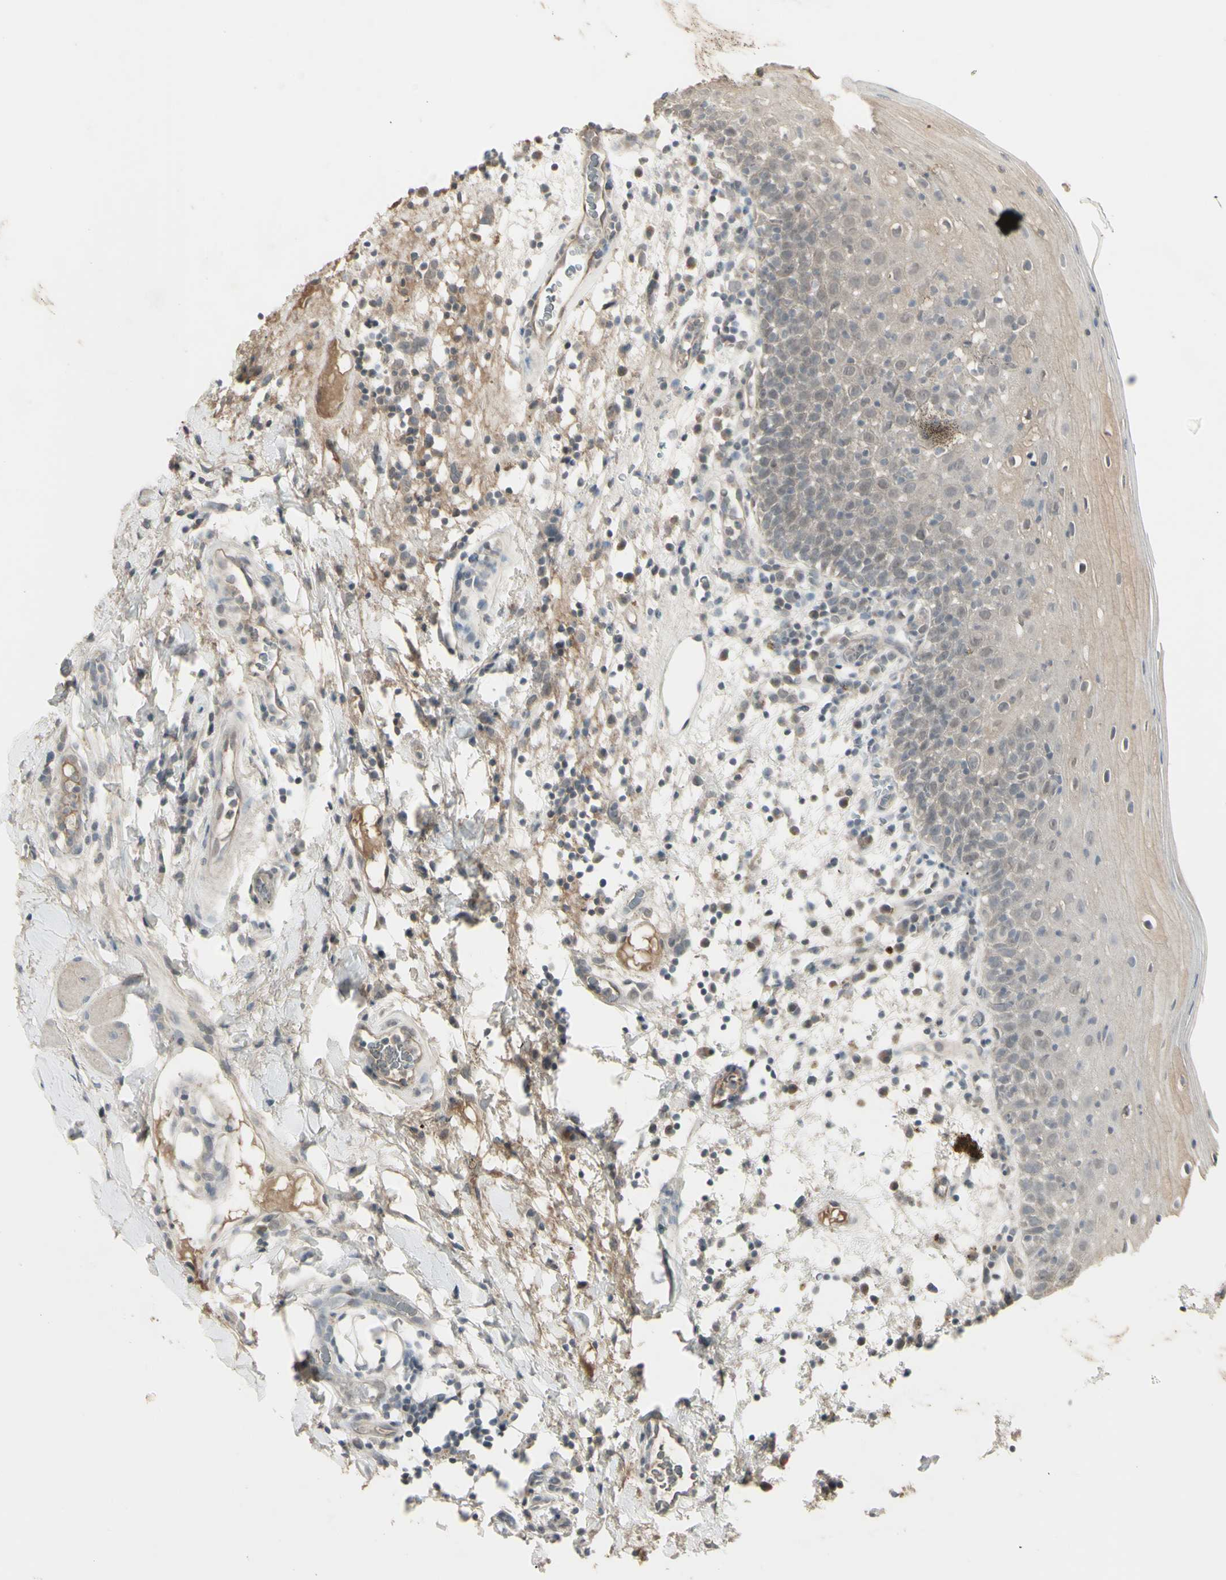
{"staining": {"intensity": "weak", "quantity": ">75%", "location": "cytoplasmic/membranous"}, "tissue": "oral mucosa", "cell_type": "Squamous epithelial cells", "image_type": "normal", "snomed": [{"axis": "morphology", "description": "Normal tissue, NOS"}, {"axis": "morphology", "description": "Squamous cell carcinoma, NOS"}, {"axis": "topography", "description": "Skeletal muscle"}, {"axis": "topography", "description": "Oral tissue"}], "caption": "Immunohistochemistry (IHC) of normal oral mucosa reveals low levels of weak cytoplasmic/membranous positivity in approximately >75% of squamous epithelial cells. (brown staining indicates protein expression, while blue staining denotes nuclei).", "gene": "PIAS4", "patient": {"sex": "male", "age": 71}}